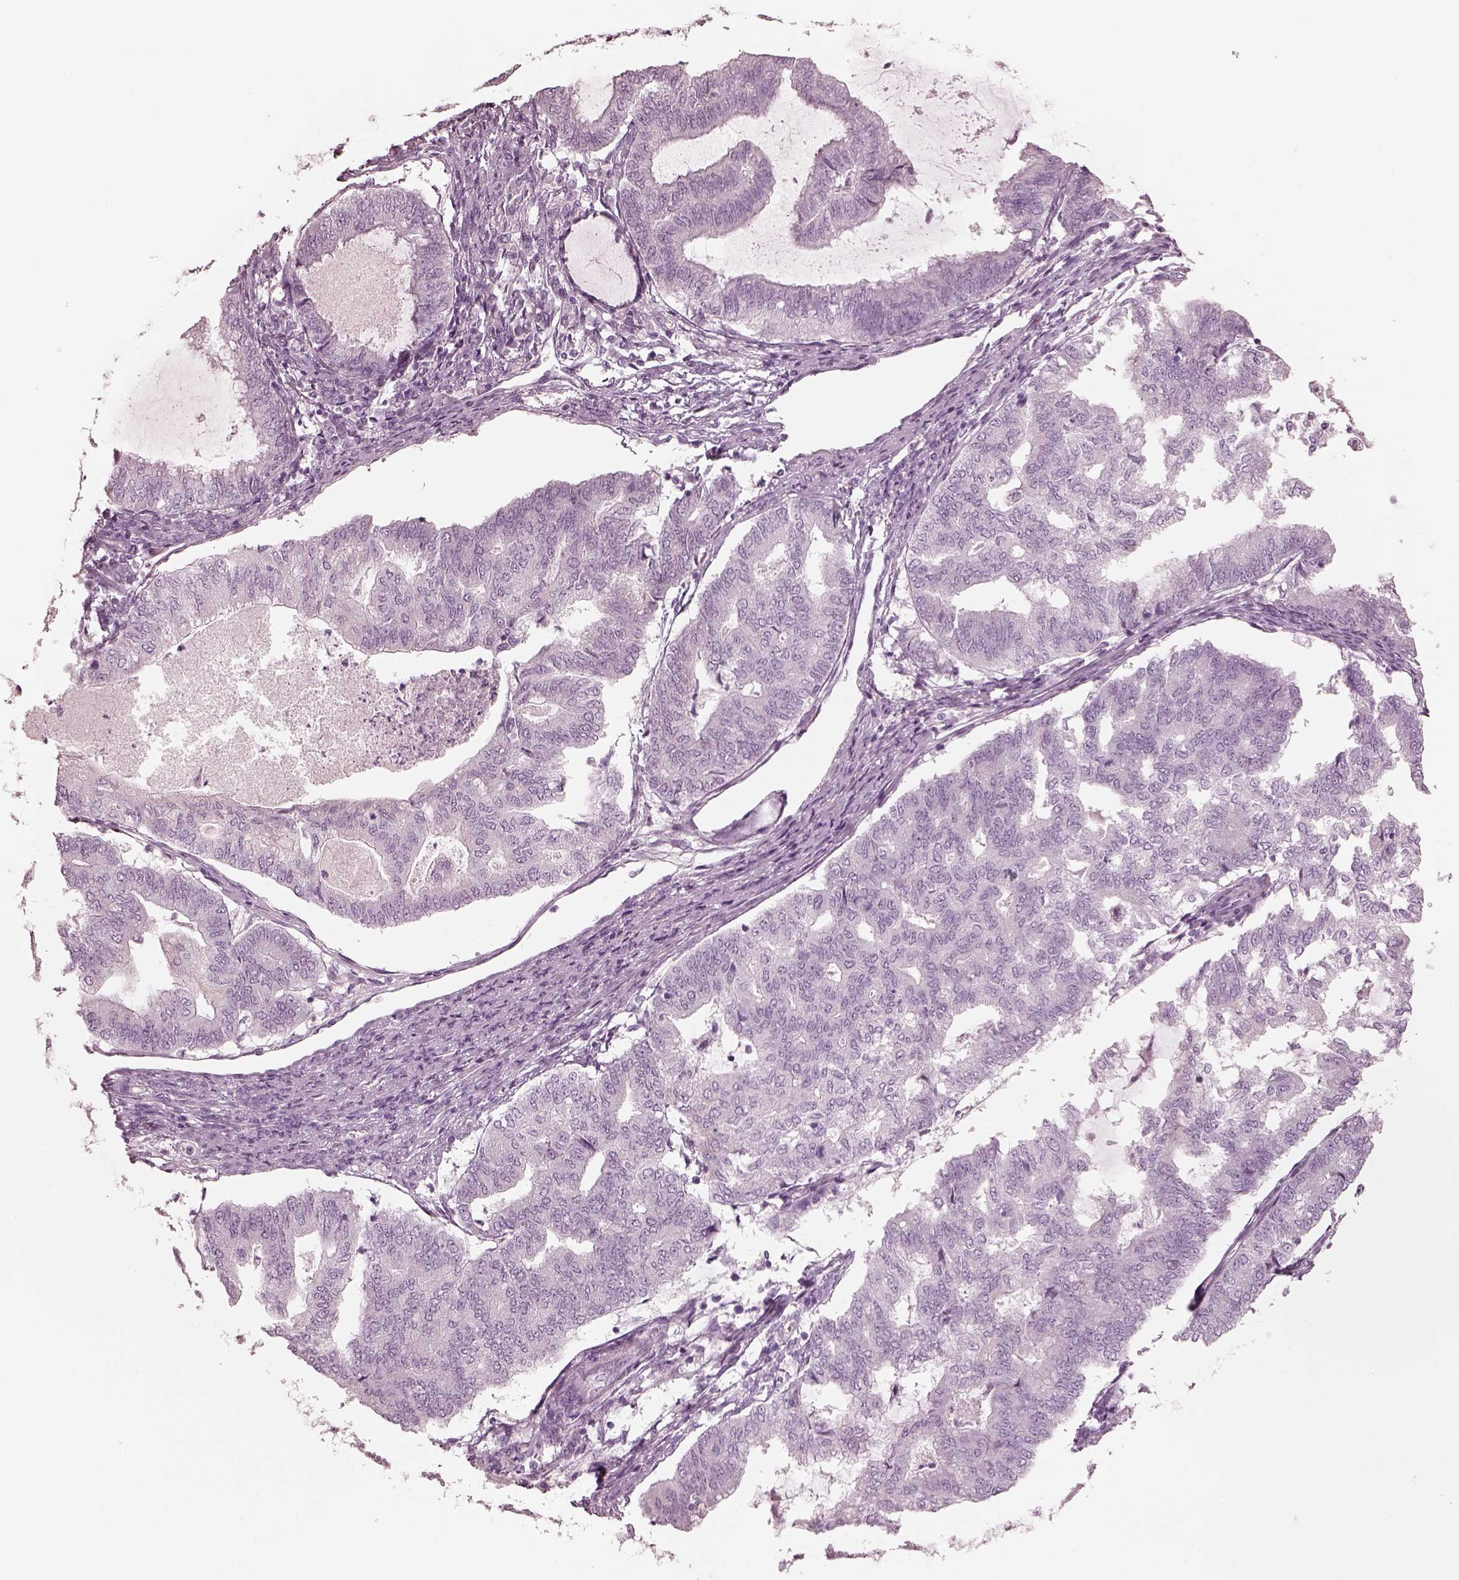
{"staining": {"intensity": "negative", "quantity": "none", "location": "none"}, "tissue": "endometrial cancer", "cell_type": "Tumor cells", "image_type": "cancer", "snomed": [{"axis": "morphology", "description": "Adenocarcinoma, NOS"}, {"axis": "topography", "description": "Endometrium"}], "caption": "This is an immunohistochemistry histopathology image of endometrial adenocarcinoma. There is no positivity in tumor cells.", "gene": "PON3", "patient": {"sex": "female", "age": 79}}